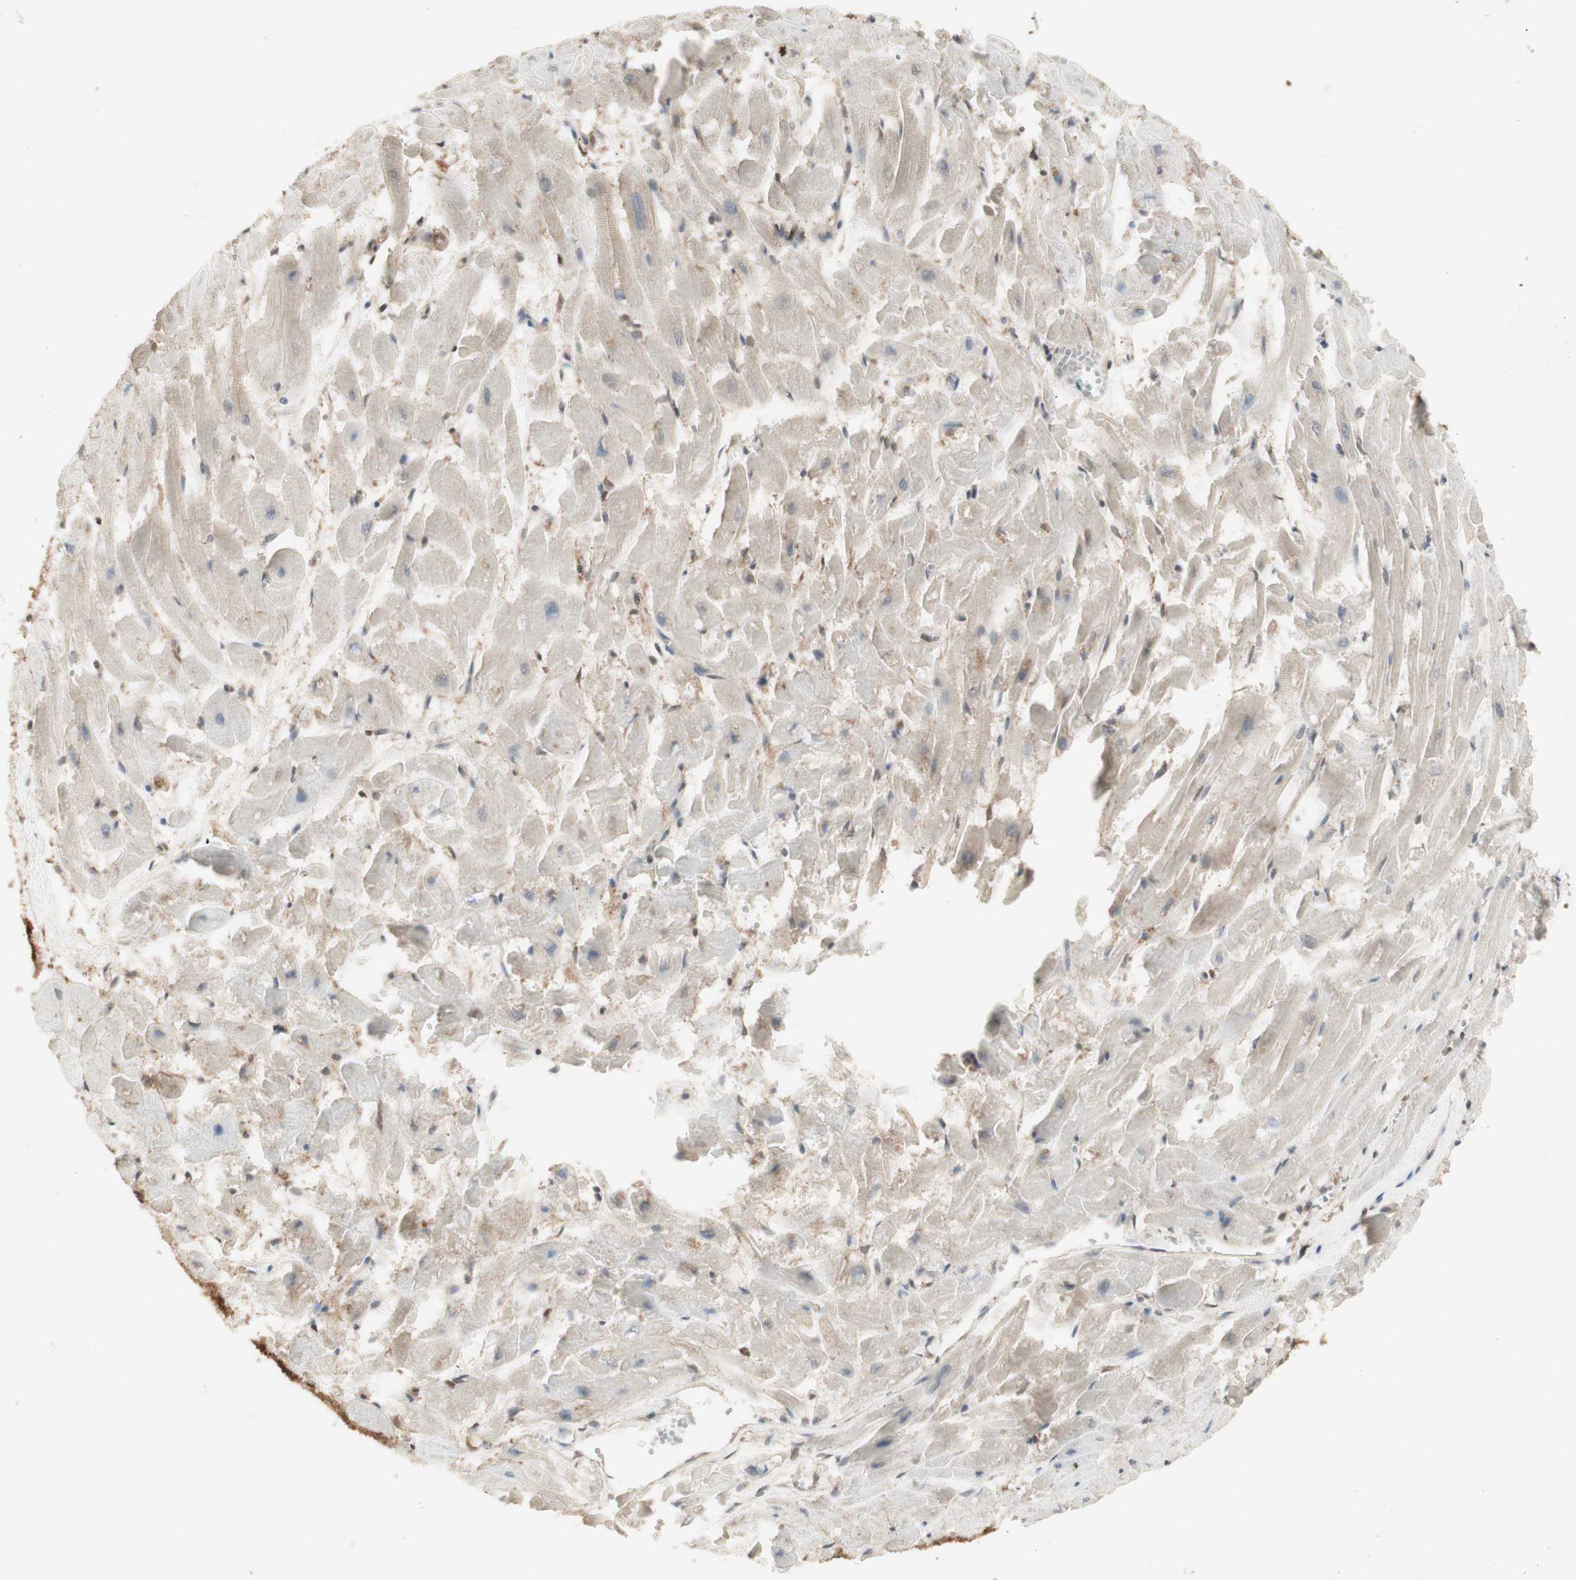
{"staining": {"intensity": "weak", "quantity": "<25%", "location": "cytoplasmic/membranous"}, "tissue": "heart muscle", "cell_type": "Cardiomyocytes", "image_type": "normal", "snomed": [{"axis": "morphology", "description": "Normal tissue, NOS"}, {"axis": "topography", "description": "Heart"}], "caption": "IHC of normal heart muscle shows no staining in cardiomyocytes. (DAB (3,3'-diaminobenzidine) immunohistochemistry (IHC) visualized using brightfield microscopy, high magnification).", "gene": "YWHAB", "patient": {"sex": "female", "age": 19}}